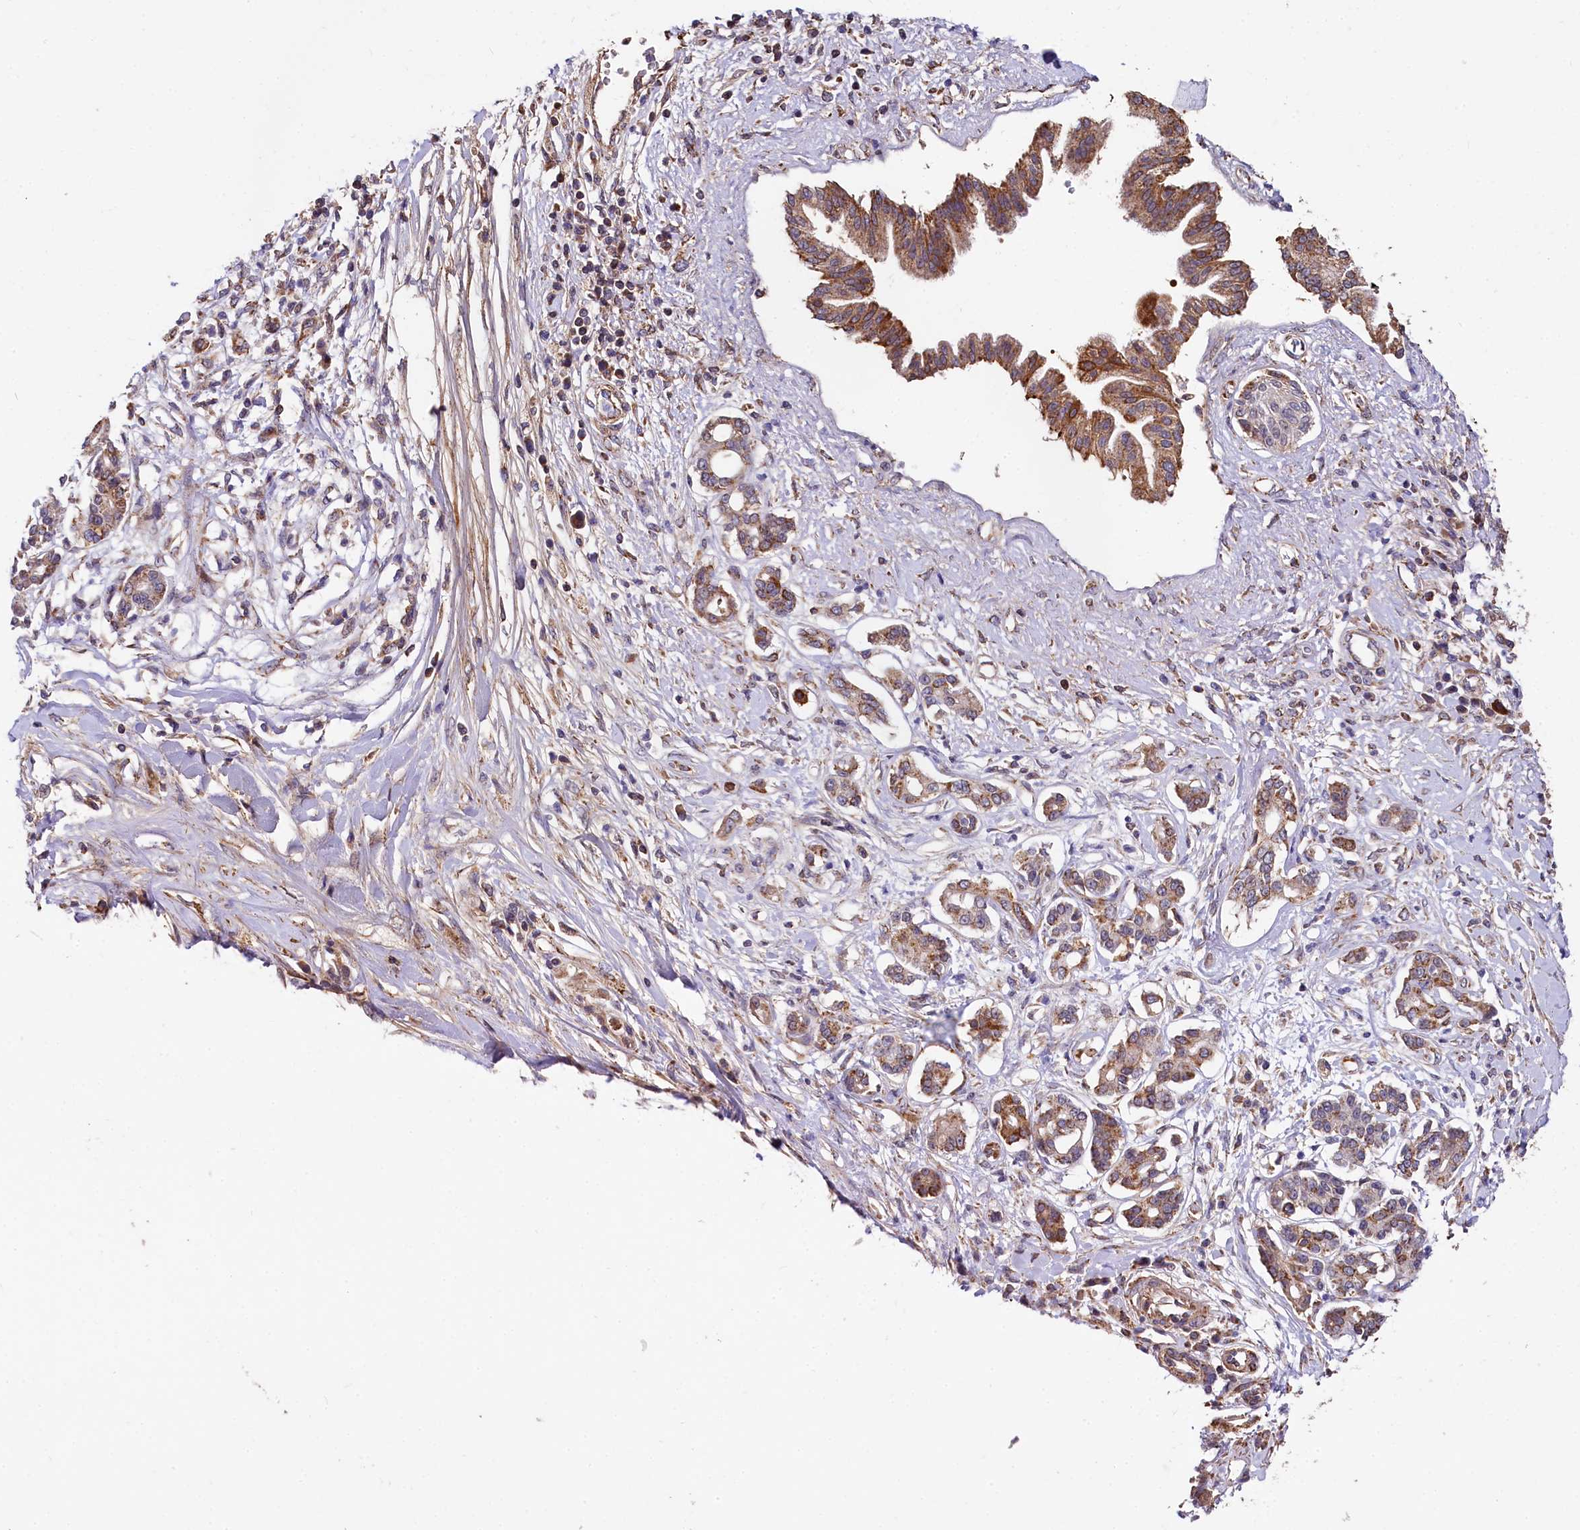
{"staining": {"intensity": "moderate", "quantity": ">75%", "location": "cytoplasmic/membranous"}, "tissue": "pancreatic cancer", "cell_type": "Tumor cells", "image_type": "cancer", "snomed": [{"axis": "morphology", "description": "Inflammation, NOS"}, {"axis": "morphology", "description": "Adenocarcinoma, NOS"}, {"axis": "topography", "description": "Pancreas"}], "caption": "High-magnification brightfield microscopy of pancreatic adenocarcinoma stained with DAB (brown) and counterstained with hematoxylin (blue). tumor cells exhibit moderate cytoplasmic/membranous expression is appreciated in approximately>75% of cells. The staining was performed using DAB (3,3'-diaminobenzidine) to visualize the protein expression in brown, while the nuclei were stained in blue with hematoxylin (Magnification: 20x).", "gene": "SPRYD3", "patient": {"sex": "female", "age": 56}}